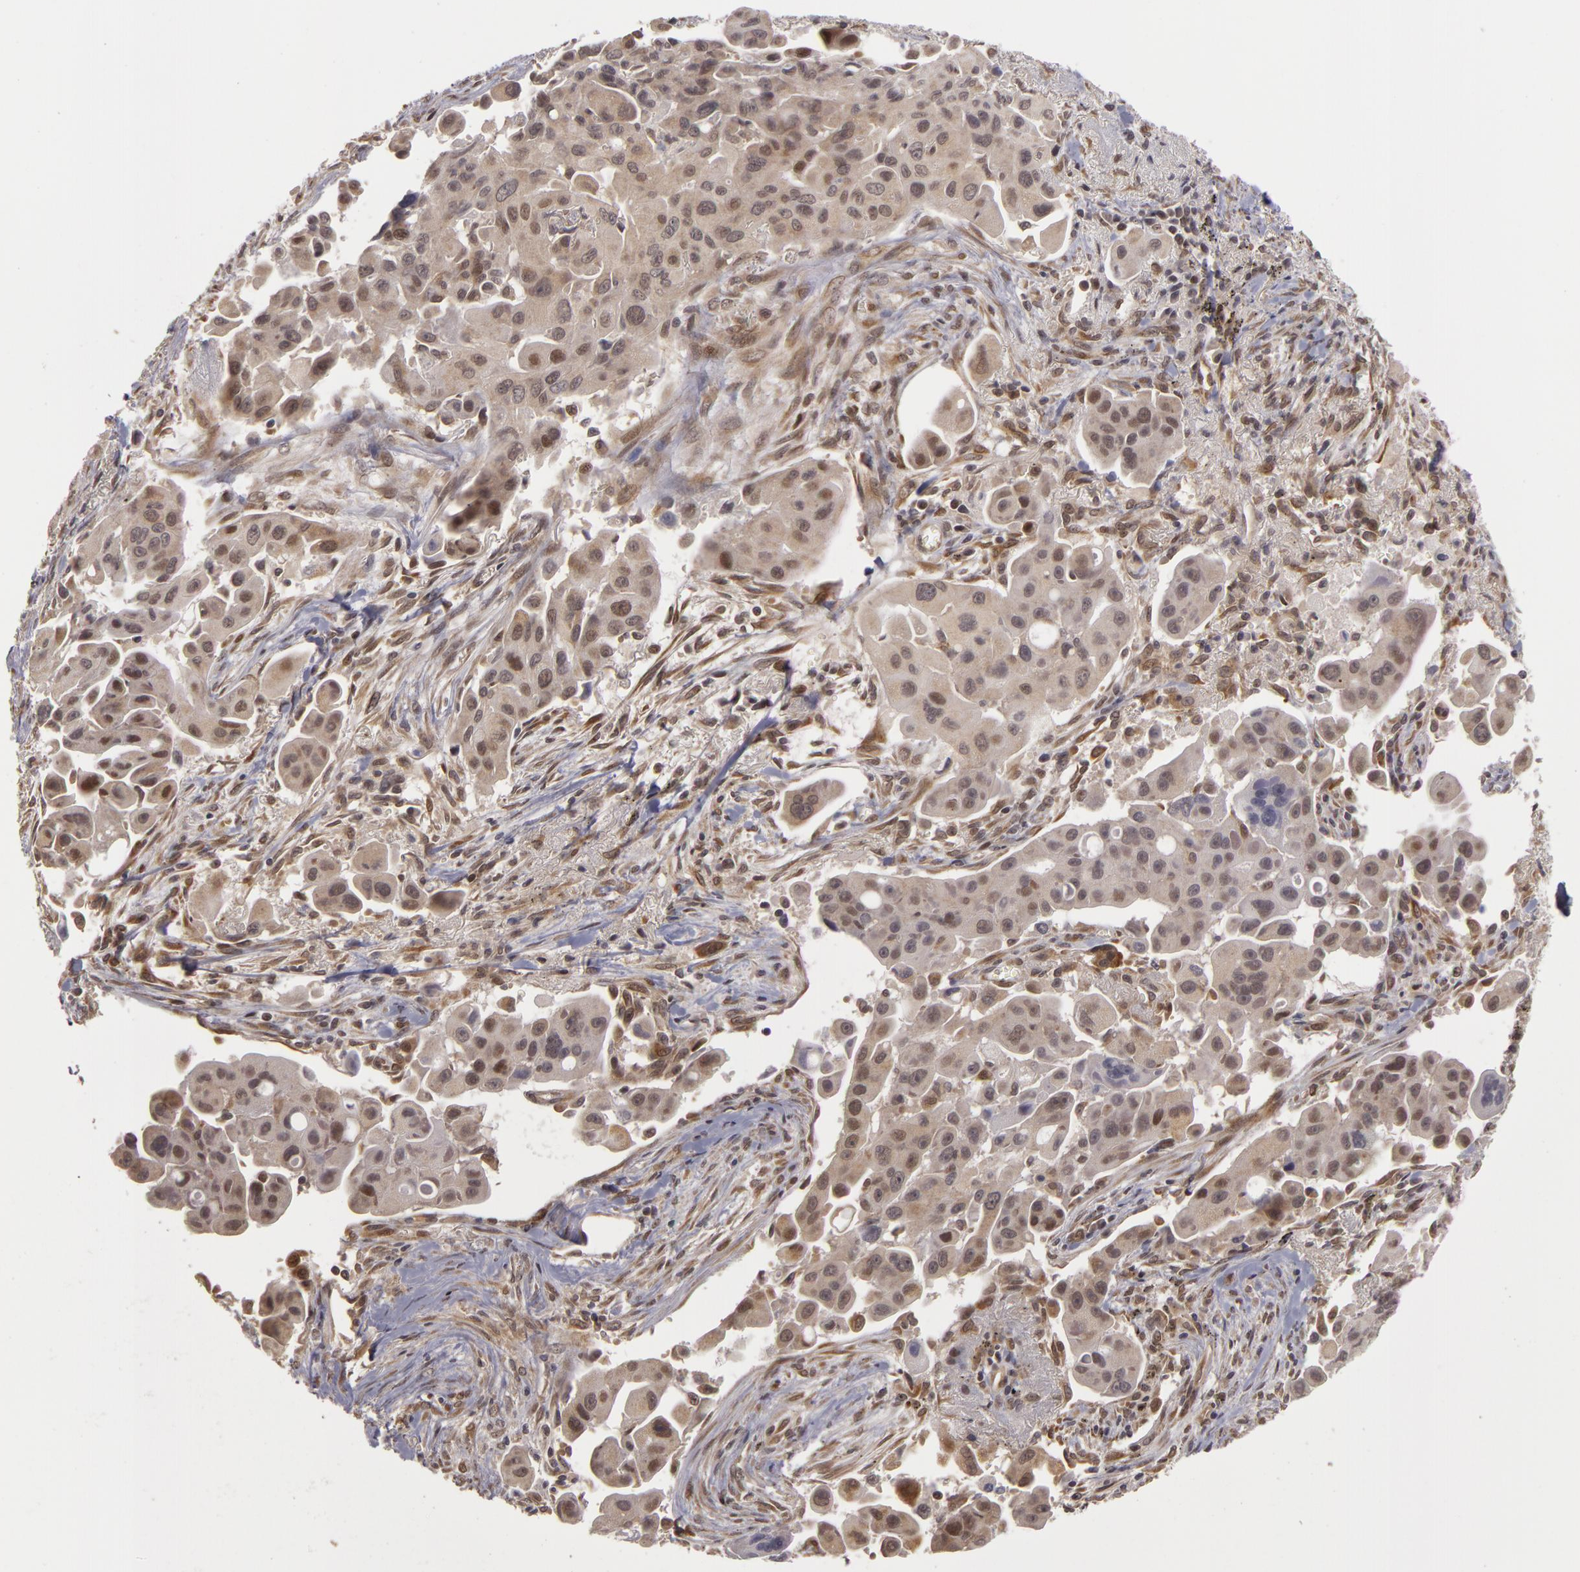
{"staining": {"intensity": "moderate", "quantity": "25%-75%", "location": "nuclear"}, "tissue": "lung cancer", "cell_type": "Tumor cells", "image_type": "cancer", "snomed": [{"axis": "morphology", "description": "Adenocarcinoma, NOS"}, {"axis": "topography", "description": "Lung"}], "caption": "Lung cancer stained with a brown dye exhibits moderate nuclear positive positivity in approximately 25%-75% of tumor cells.", "gene": "ZNF133", "patient": {"sex": "male", "age": 68}}